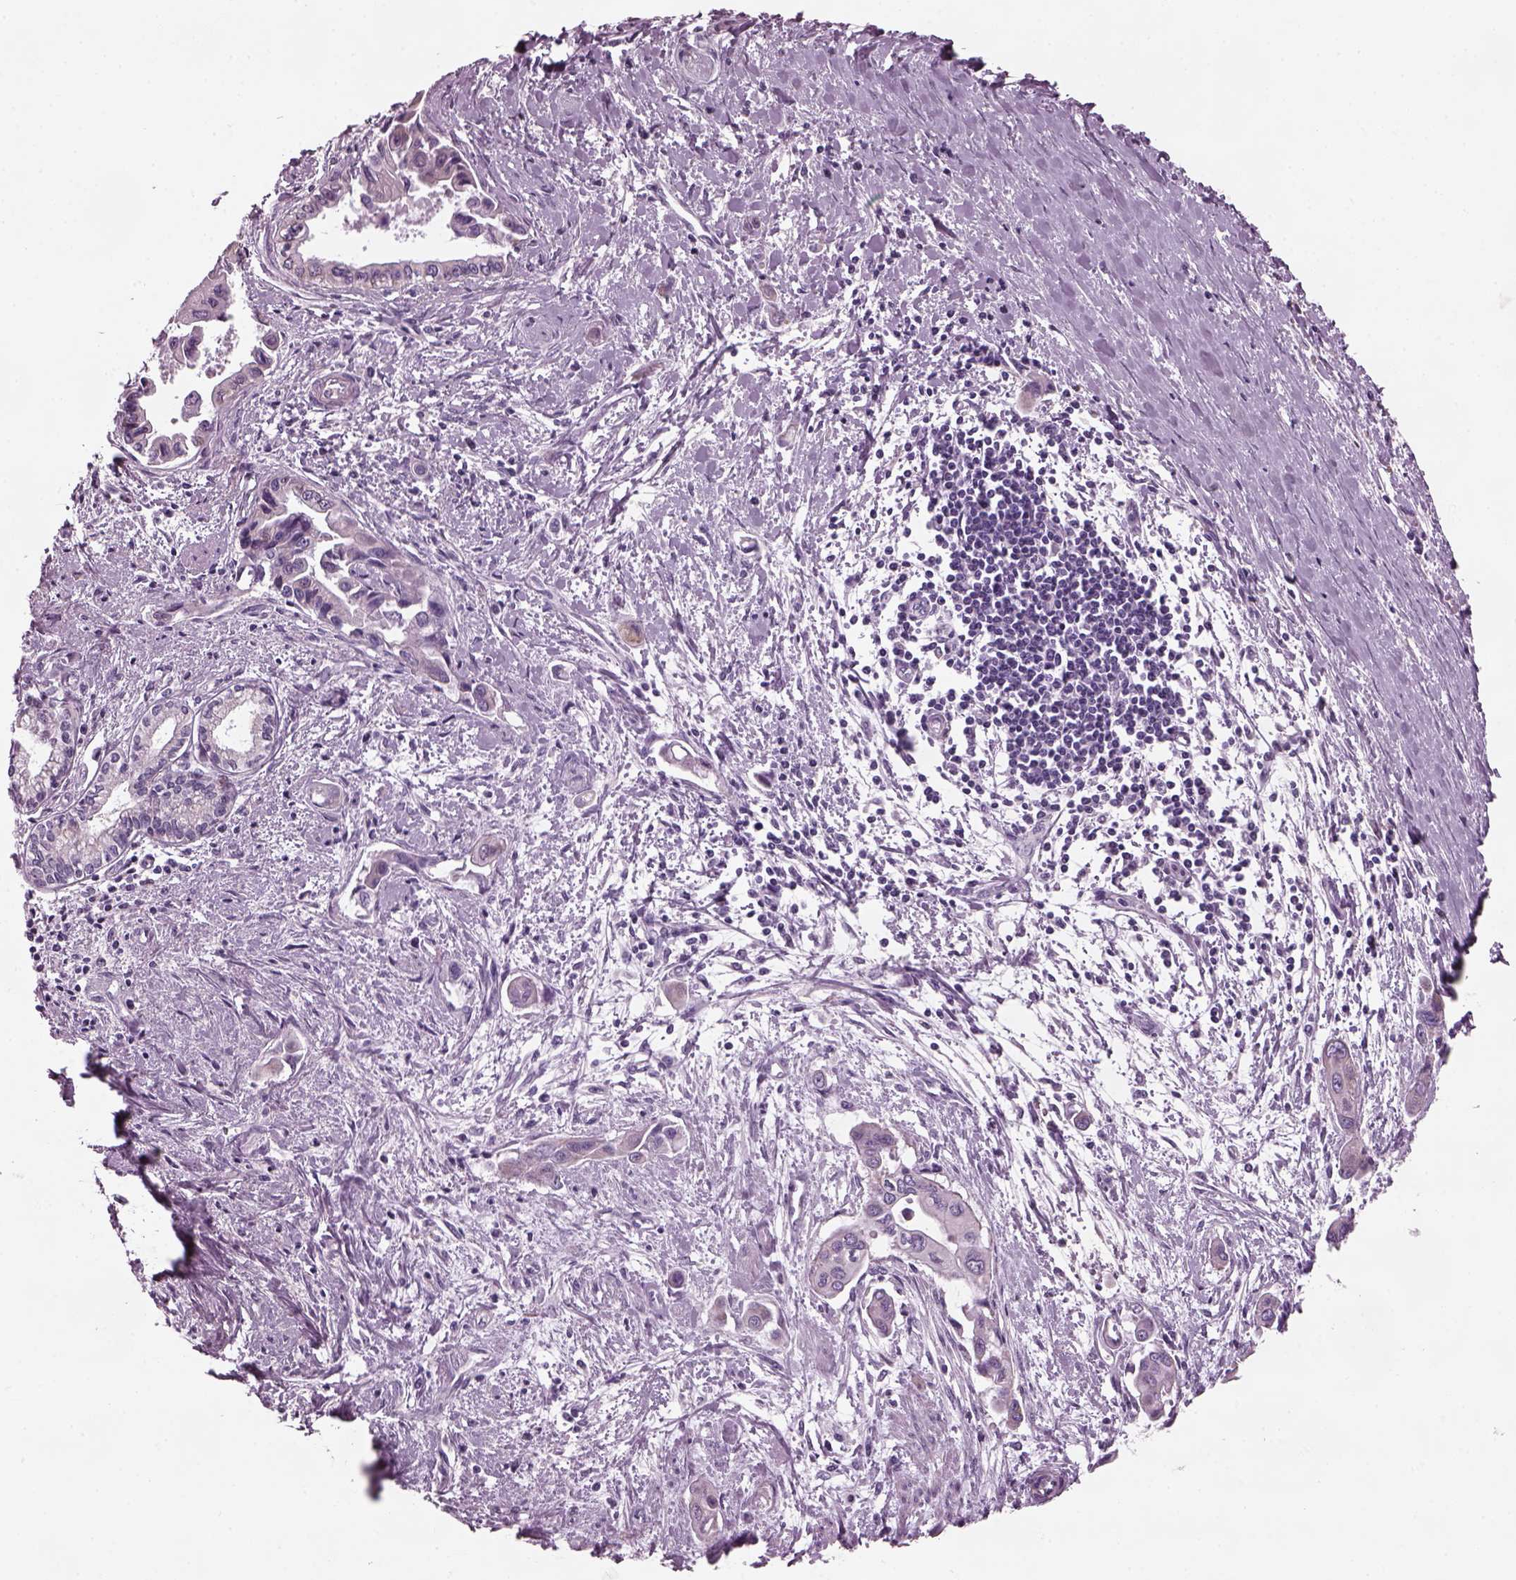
{"staining": {"intensity": "weak", "quantity": "<25%", "location": "cytoplasmic/membranous"}, "tissue": "pancreatic cancer", "cell_type": "Tumor cells", "image_type": "cancer", "snomed": [{"axis": "morphology", "description": "Adenocarcinoma, NOS"}, {"axis": "topography", "description": "Pancreas"}], "caption": "Immunohistochemistry image of neoplastic tissue: pancreatic cancer stained with DAB (3,3'-diaminobenzidine) displays no significant protein staining in tumor cells. The staining is performed using DAB (3,3'-diaminobenzidine) brown chromogen with nuclei counter-stained in using hematoxylin.", "gene": "PRR9", "patient": {"sex": "male", "age": 60}}